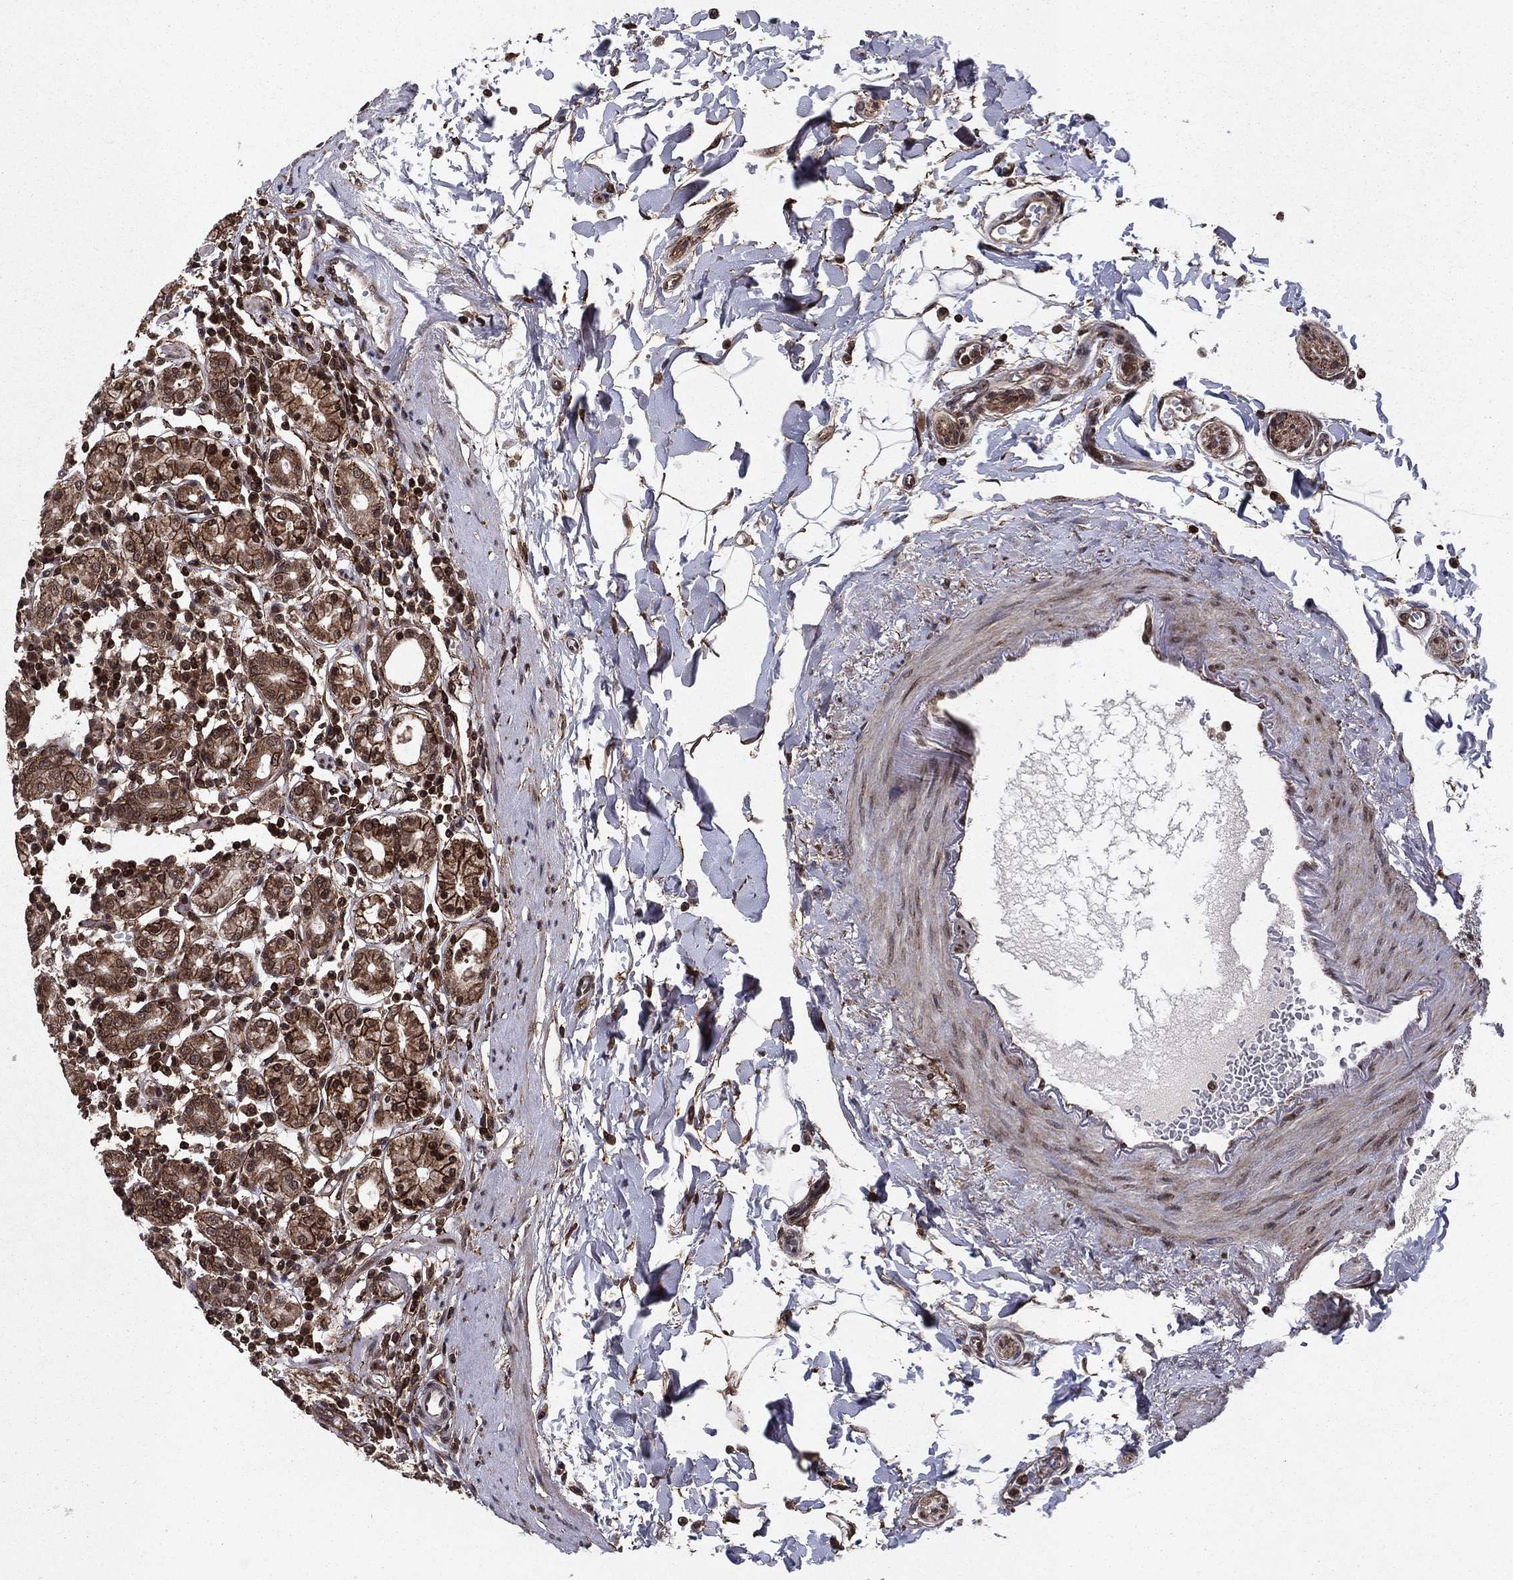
{"staining": {"intensity": "strong", "quantity": ">75%", "location": "cytoplasmic/membranous,nuclear"}, "tissue": "stomach", "cell_type": "Glandular cells", "image_type": "normal", "snomed": [{"axis": "morphology", "description": "Normal tissue, NOS"}, {"axis": "topography", "description": "Stomach, upper"}, {"axis": "topography", "description": "Stomach"}], "caption": "Immunohistochemistry (IHC) of unremarkable stomach displays high levels of strong cytoplasmic/membranous,nuclear positivity in about >75% of glandular cells. (brown staining indicates protein expression, while blue staining denotes nuclei).", "gene": "SSX2IP", "patient": {"sex": "male", "age": 62}}